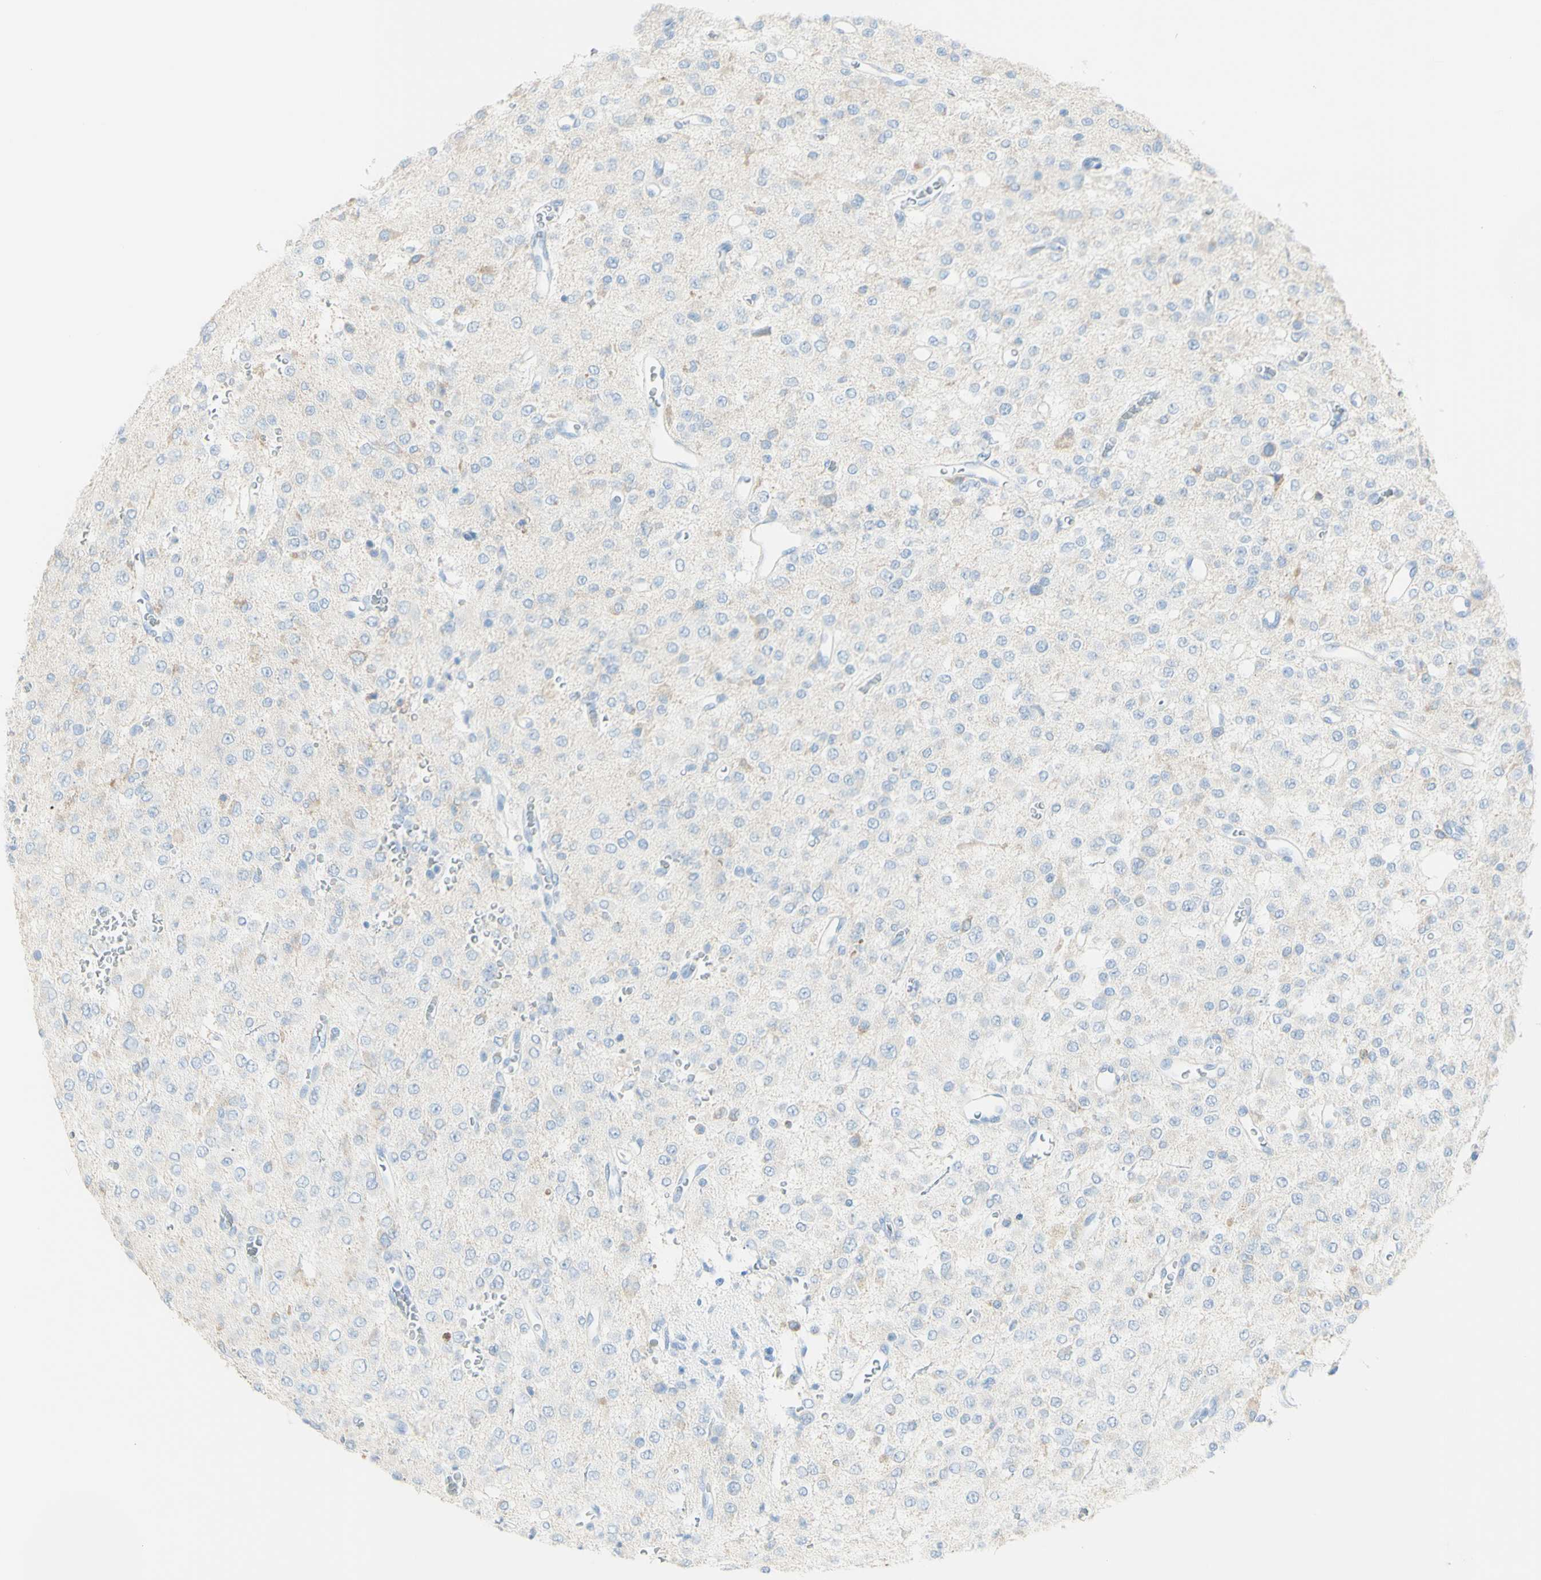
{"staining": {"intensity": "negative", "quantity": "none", "location": "none"}, "tissue": "glioma", "cell_type": "Tumor cells", "image_type": "cancer", "snomed": [{"axis": "morphology", "description": "Glioma, malignant, Low grade"}, {"axis": "topography", "description": "Brain"}], "caption": "An IHC image of glioma is shown. There is no staining in tumor cells of glioma.", "gene": "LETM1", "patient": {"sex": "male", "age": 38}}